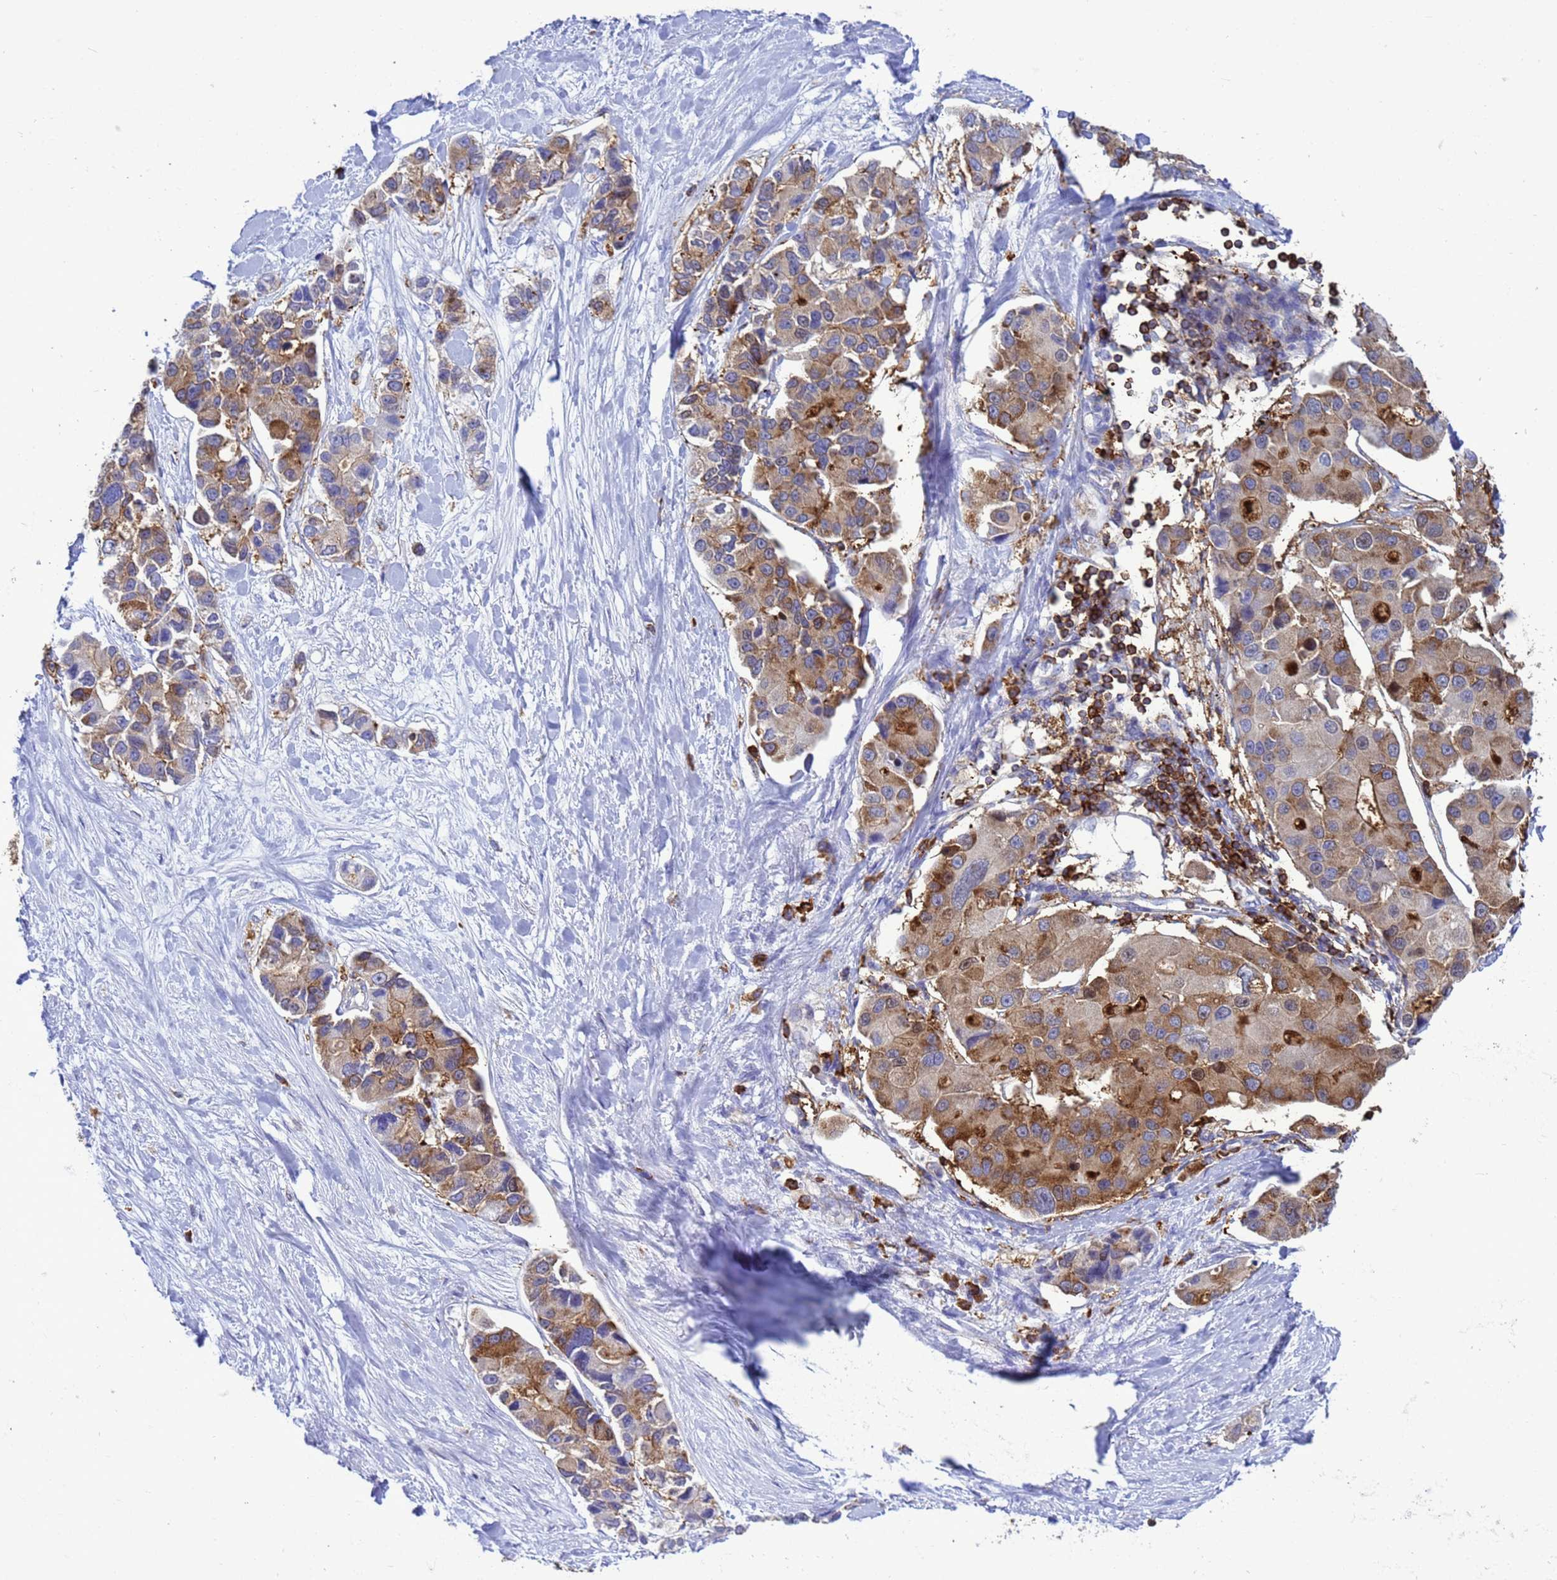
{"staining": {"intensity": "moderate", "quantity": "<25%", "location": "cytoplasmic/membranous"}, "tissue": "lung cancer", "cell_type": "Tumor cells", "image_type": "cancer", "snomed": [{"axis": "morphology", "description": "Adenocarcinoma, NOS"}, {"axis": "topography", "description": "Lung"}], "caption": "A brown stain highlights moderate cytoplasmic/membranous staining of a protein in lung adenocarcinoma tumor cells. (DAB (3,3'-diaminobenzidine) IHC, brown staining for protein, blue staining for nuclei).", "gene": "EZR", "patient": {"sex": "female", "age": 54}}